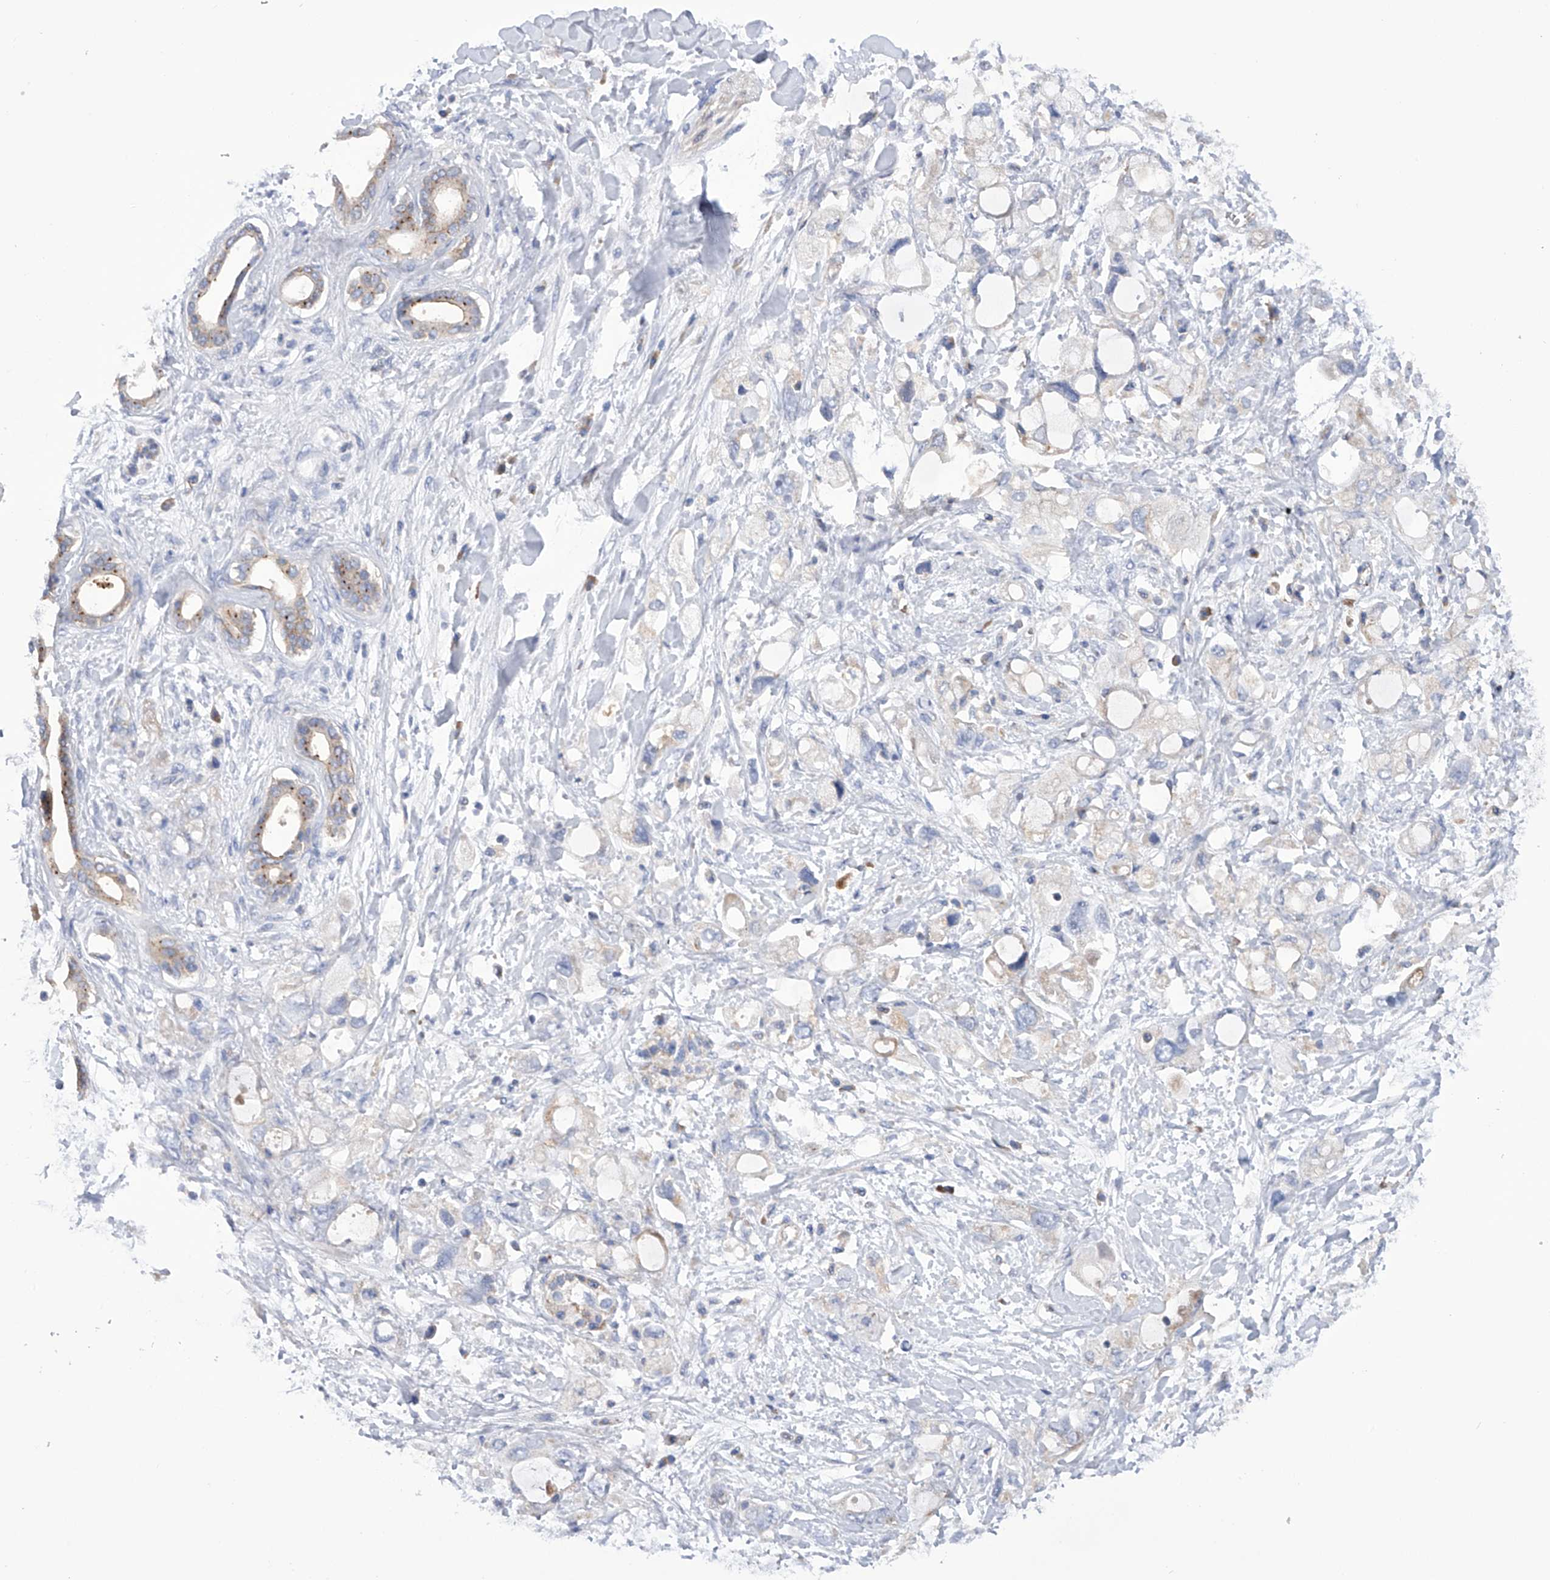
{"staining": {"intensity": "negative", "quantity": "none", "location": "none"}, "tissue": "pancreatic cancer", "cell_type": "Tumor cells", "image_type": "cancer", "snomed": [{"axis": "morphology", "description": "Adenocarcinoma, NOS"}, {"axis": "topography", "description": "Pancreas"}], "caption": "Tumor cells are negative for brown protein staining in pancreatic cancer (adenocarcinoma).", "gene": "MLYCD", "patient": {"sex": "female", "age": 56}}